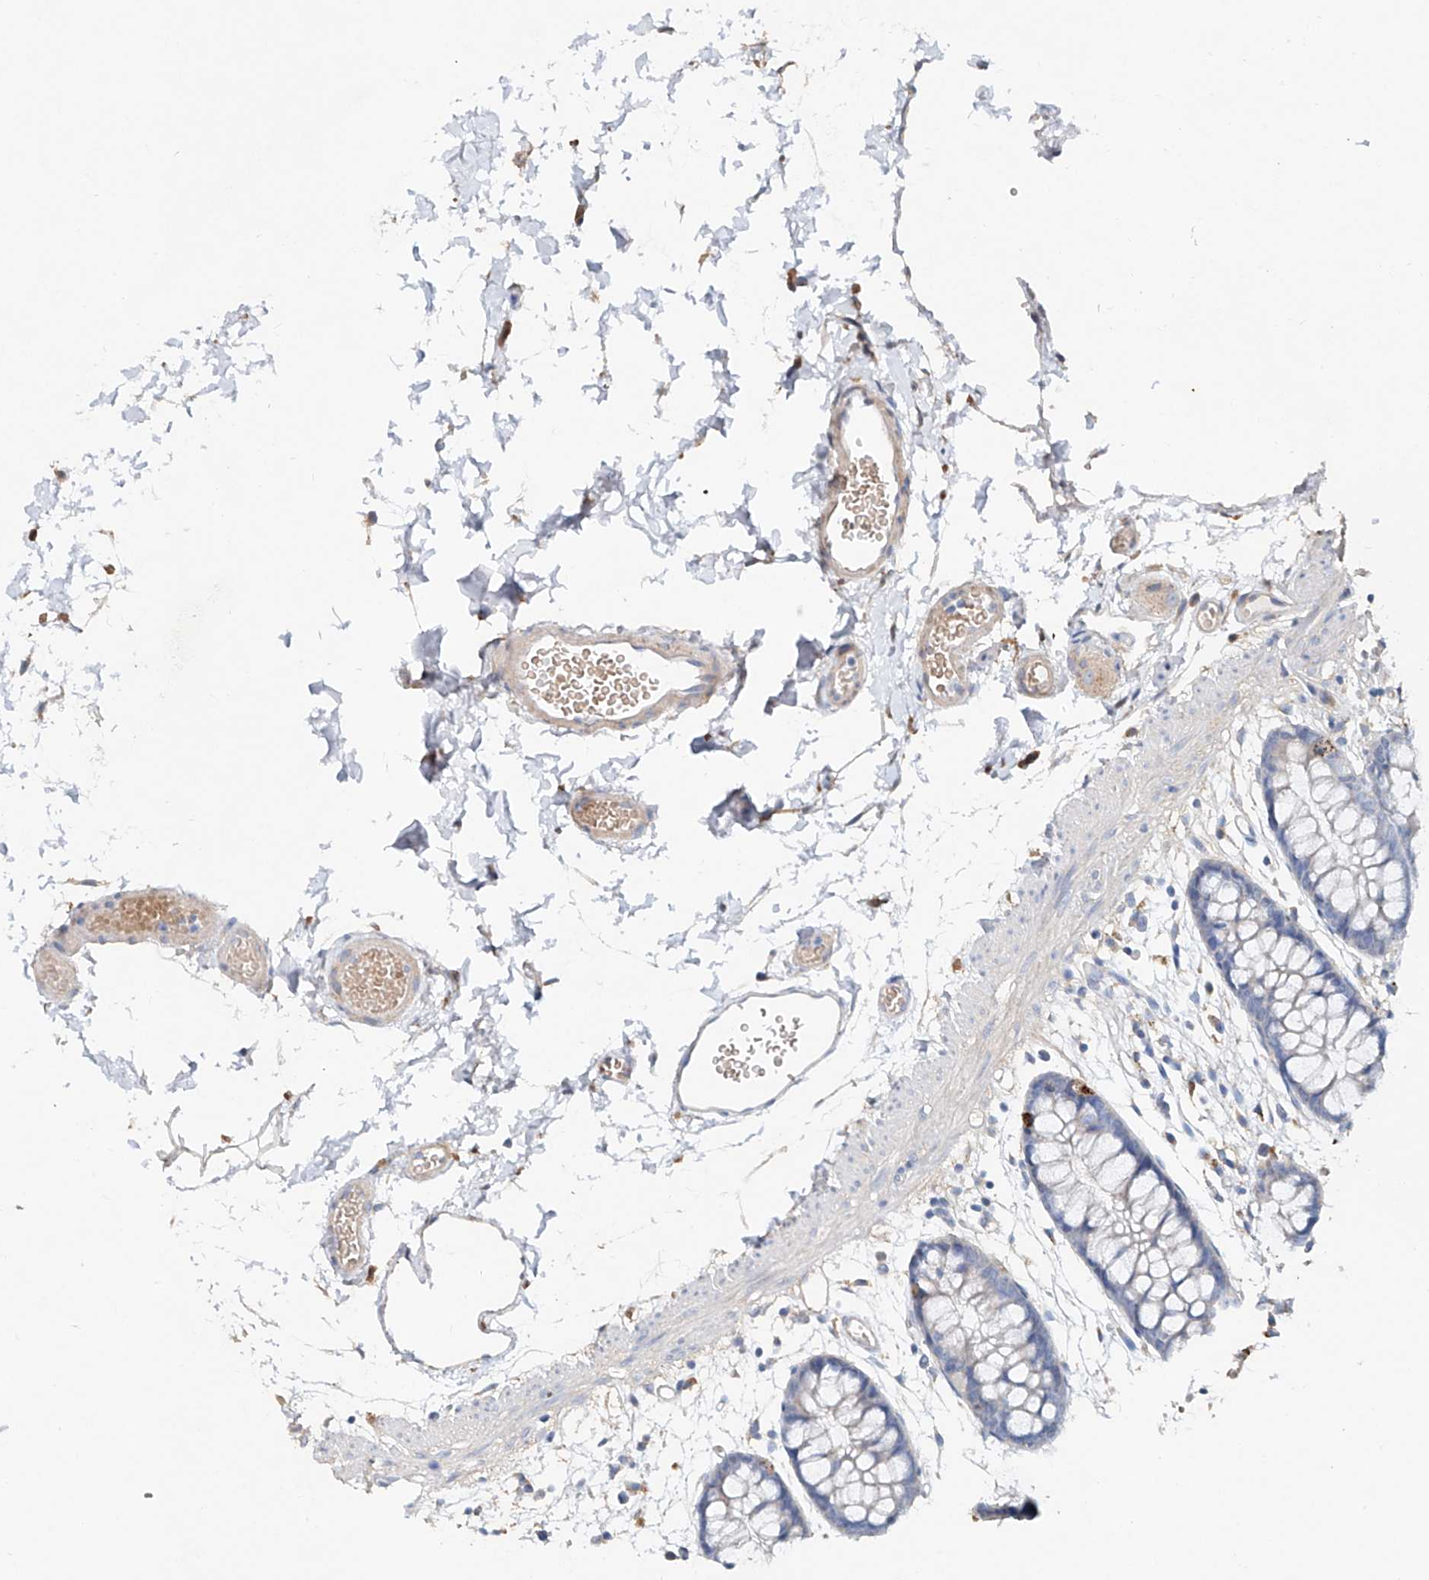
{"staining": {"intensity": "weak", "quantity": ">75%", "location": "cytoplasmic/membranous"}, "tissue": "colon", "cell_type": "Endothelial cells", "image_type": "normal", "snomed": [{"axis": "morphology", "description": "Normal tissue, NOS"}, {"axis": "topography", "description": "Colon"}], "caption": "Protein expression analysis of normal colon shows weak cytoplasmic/membranous expression in approximately >75% of endothelial cells.", "gene": "TRIM47", "patient": {"sex": "male", "age": 56}}